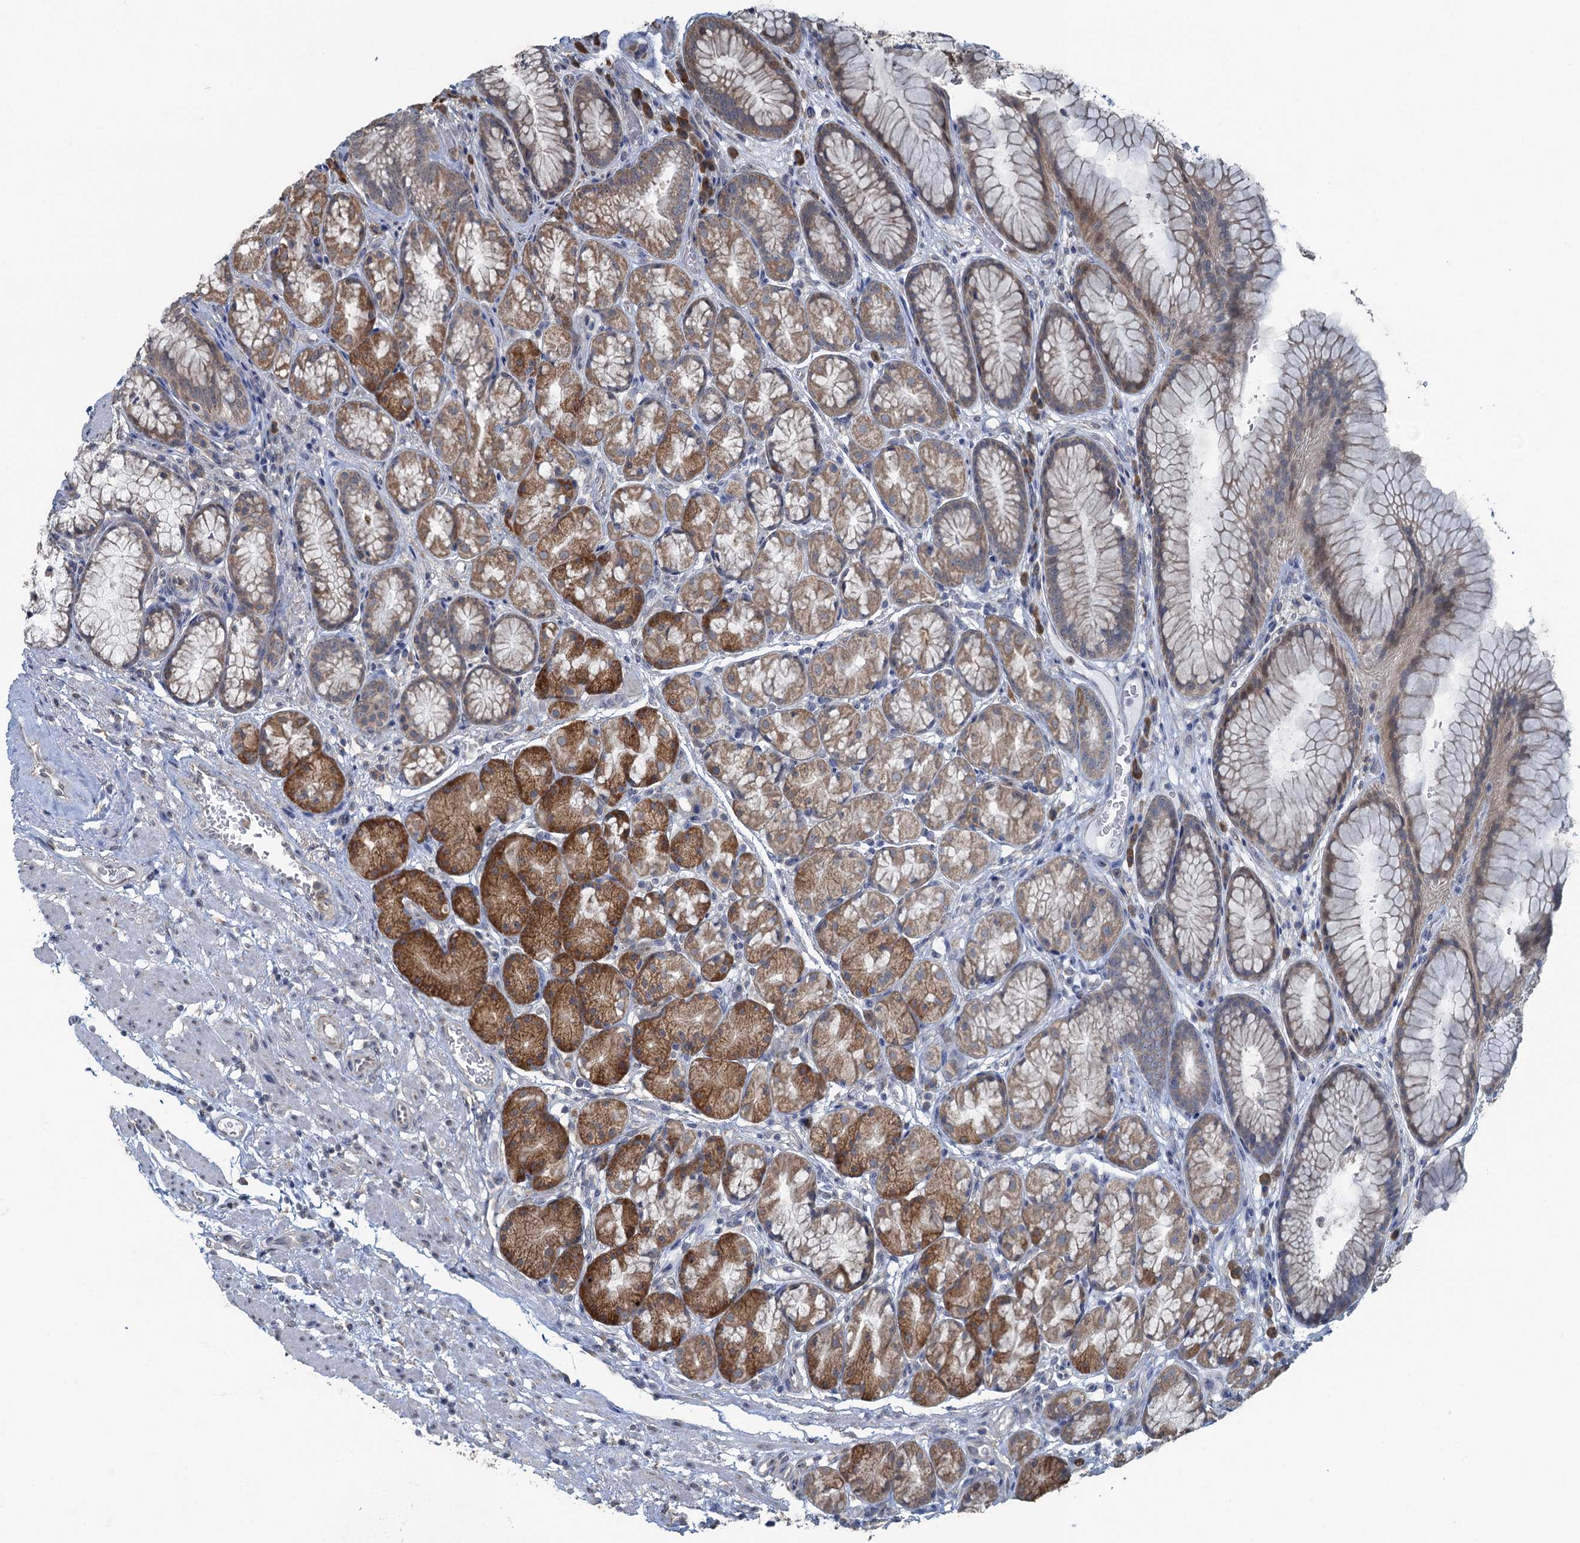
{"staining": {"intensity": "moderate", "quantity": ">75%", "location": "cytoplasmic/membranous,nuclear"}, "tissue": "stomach", "cell_type": "Glandular cells", "image_type": "normal", "snomed": [{"axis": "morphology", "description": "Normal tissue, NOS"}, {"axis": "topography", "description": "Stomach"}], "caption": "Immunohistochemistry (IHC) of unremarkable stomach shows medium levels of moderate cytoplasmic/membranous,nuclear staining in approximately >75% of glandular cells.", "gene": "TEX35", "patient": {"sex": "male", "age": 63}}